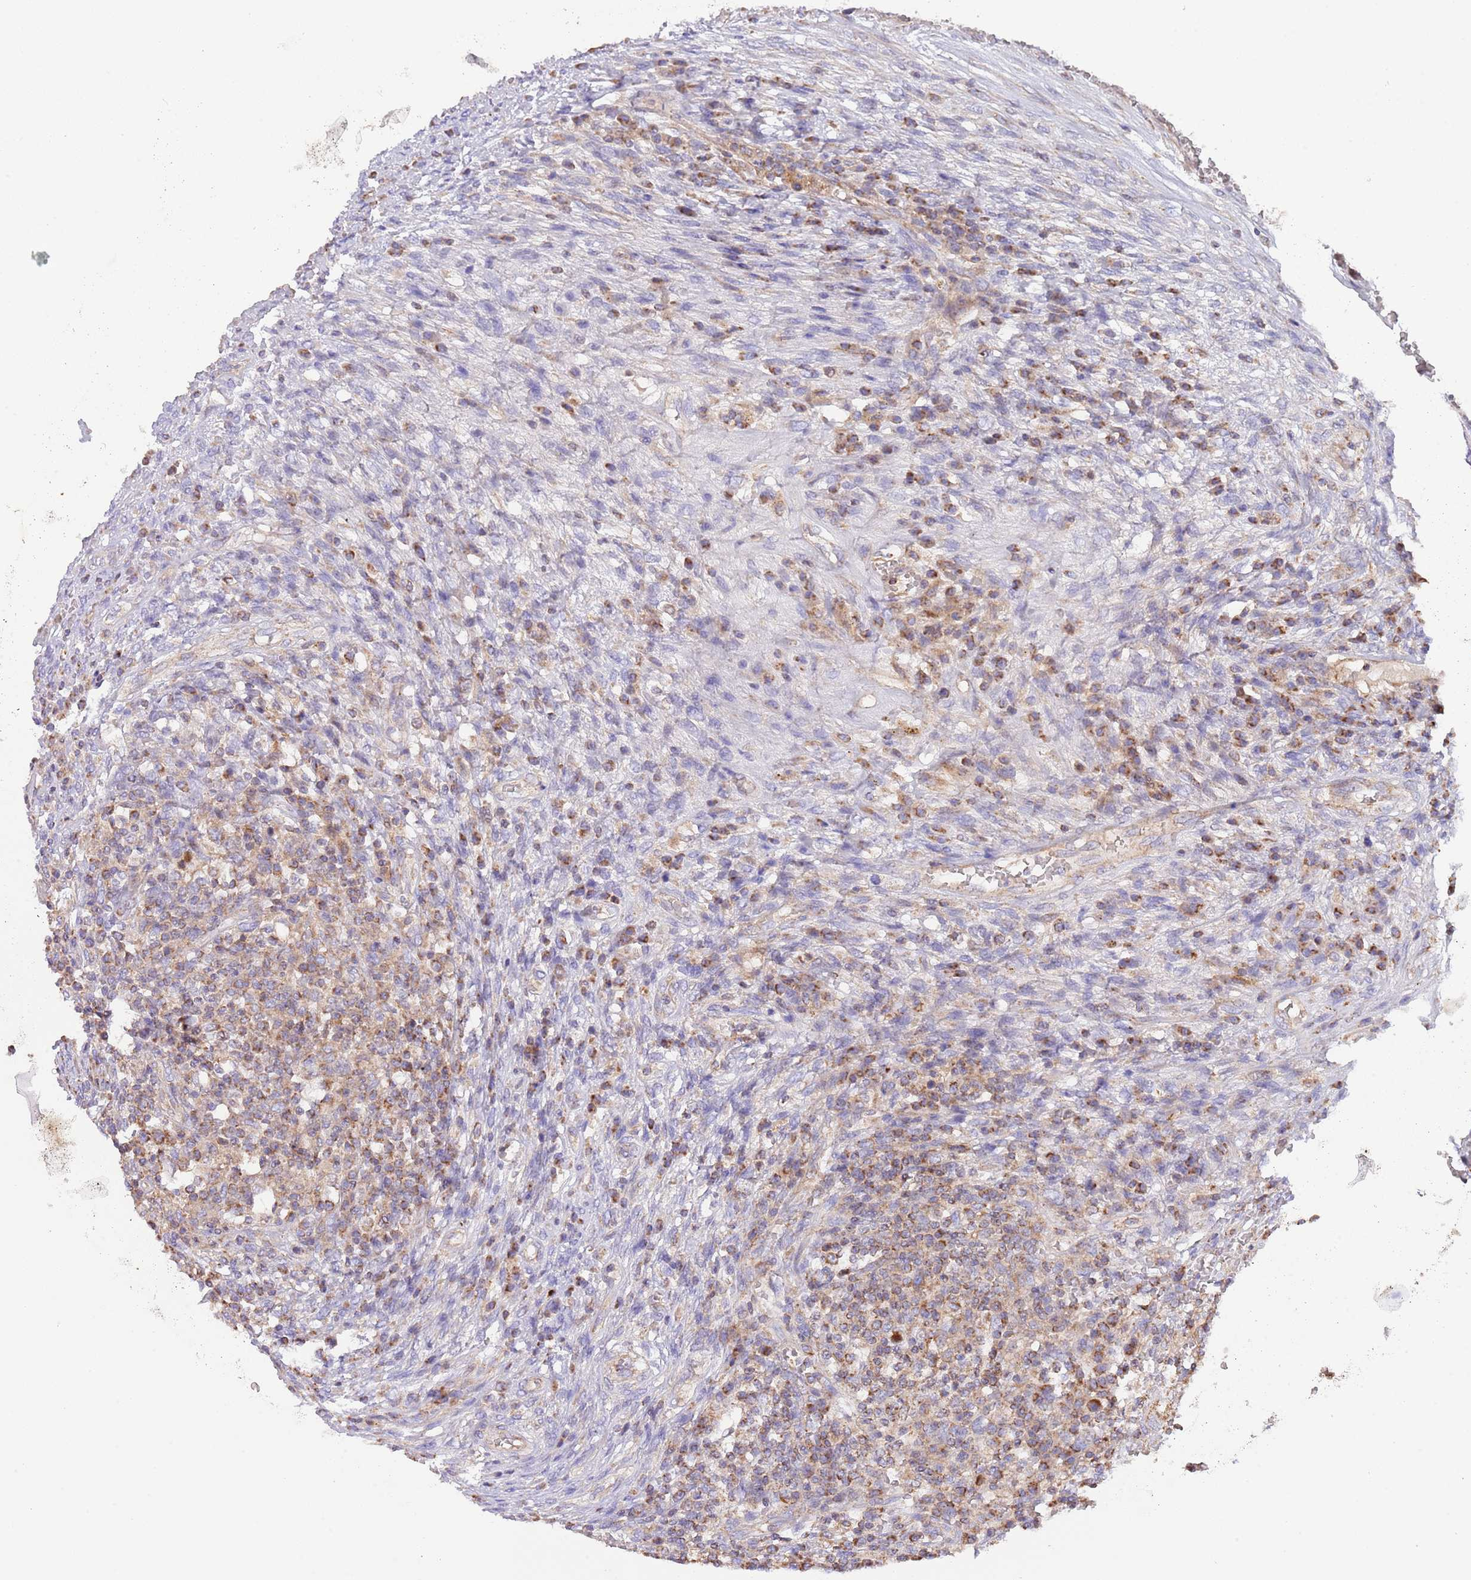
{"staining": {"intensity": "weak", "quantity": ">75%", "location": "cytoplasmic/membranous"}, "tissue": "testis cancer", "cell_type": "Tumor cells", "image_type": "cancer", "snomed": [{"axis": "morphology", "description": "Carcinoma, Embryonal, NOS"}, {"axis": "topography", "description": "Testis"}], "caption": "An IHC micrograph of neoplastic tissue is shown. Protein staining in brown labels weak cytoplasmic/membranous positivity in testis embryonal carcinoma within tumor cells. (Brightfield microscopy of DAB IHC at high magnification).", "gene": "DNAJA3", "patient": {"sex": "male", "age": 26}}